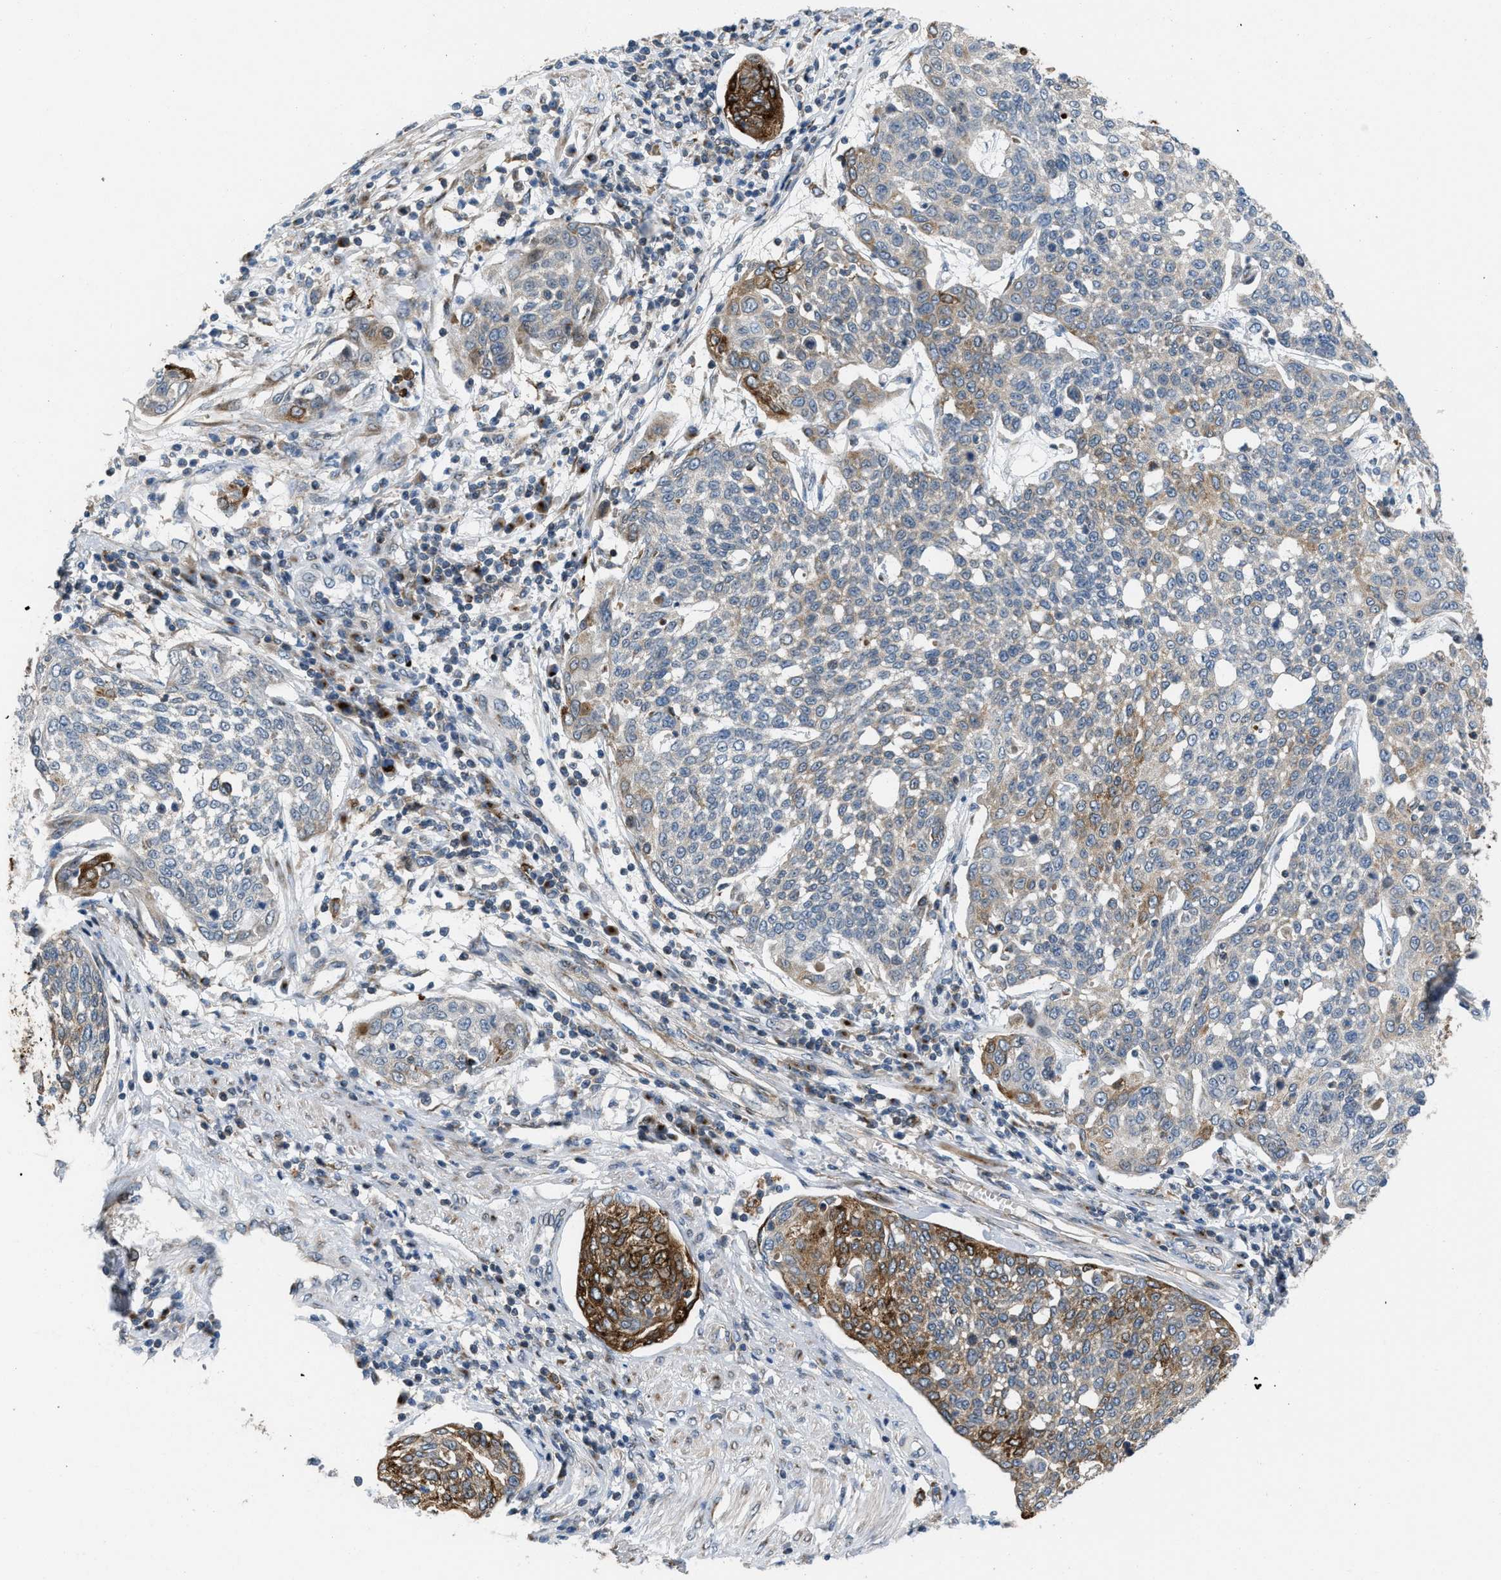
{"staining": {"intensity": "moderate", "quantity": "<25%", "location": "cytoplasmic/membranous"}, "tissue": "cervical cancer", "cell_type": "Tumor cells", "image_type": "cancer", "snomed": [{"axis": "morphology", "description": "Squamous cell carcinoma, NOS"}, {"axis": "topography", "description": "Cervix"}], "caption": "This micrograph shows immunohistochemistry staining of human cervical squamous cell carcinoma, with low moderate cytoplasmic/membranous expression in approximately <25% of tumor cells.", "gene": "DIPK1A", "patient": {"sex": "female", "age": 34}}